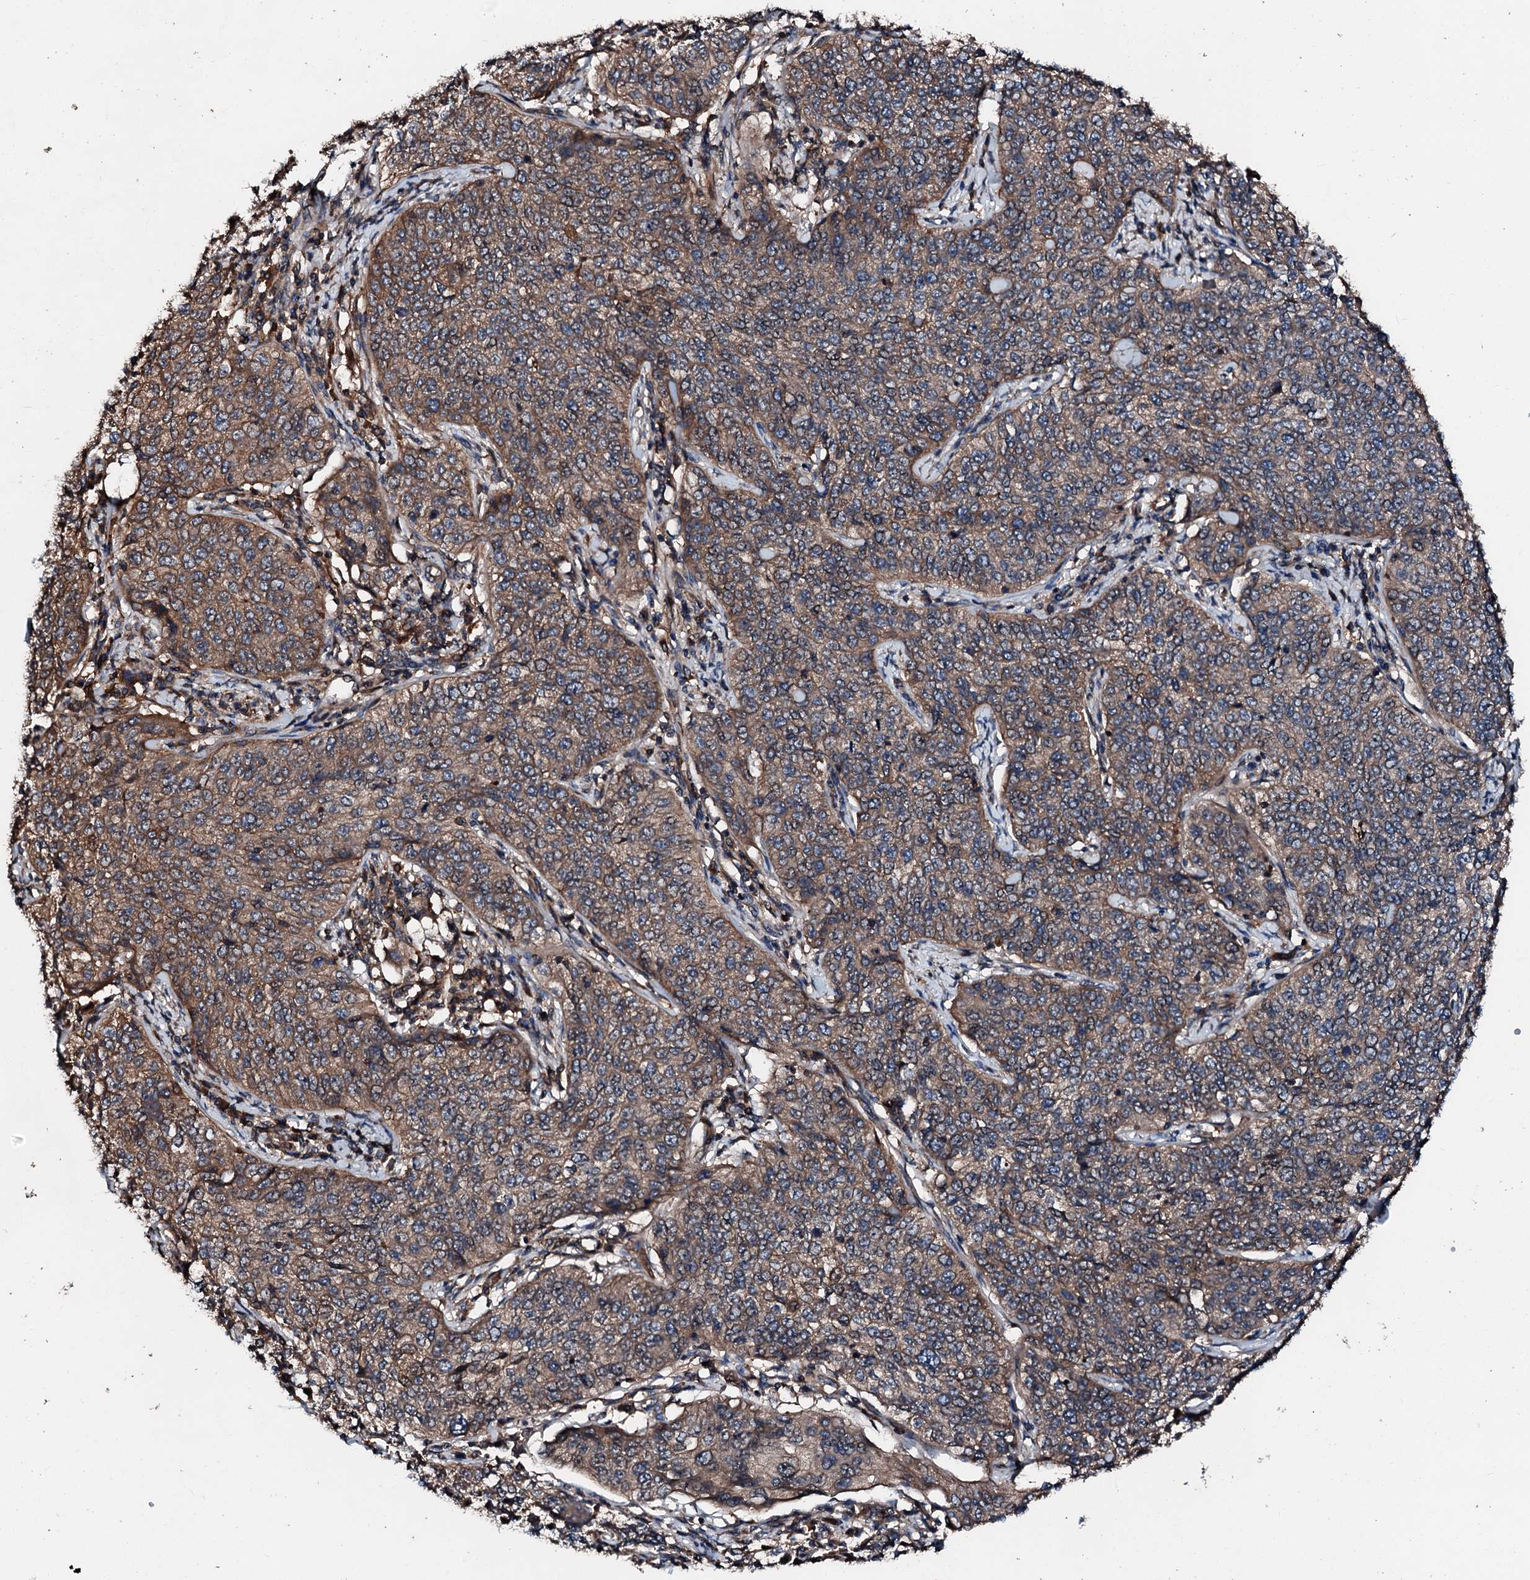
{"staining": {"intensity": "moderate", "quantity": "25%-75%", "location": "cytoplasmic/membranous"}, "tissue": "cervical cancer", "cell_type": "Tumor cells", "image_type": "cancer", "snomed": [{"axis": "morphology", "description": "Squamous cell carcinoma, NOS"}, {"axis": "topography", "description": "Cervix"}], "caption": "Cervical cancer (squamous cell carcinoma) tissue demonstrates moderate cytoplasmic/membranous expression in approximately 25%-75% of tumor cells", "gene": "FGD4", "patient": {"sex": "female", "age": 35}}